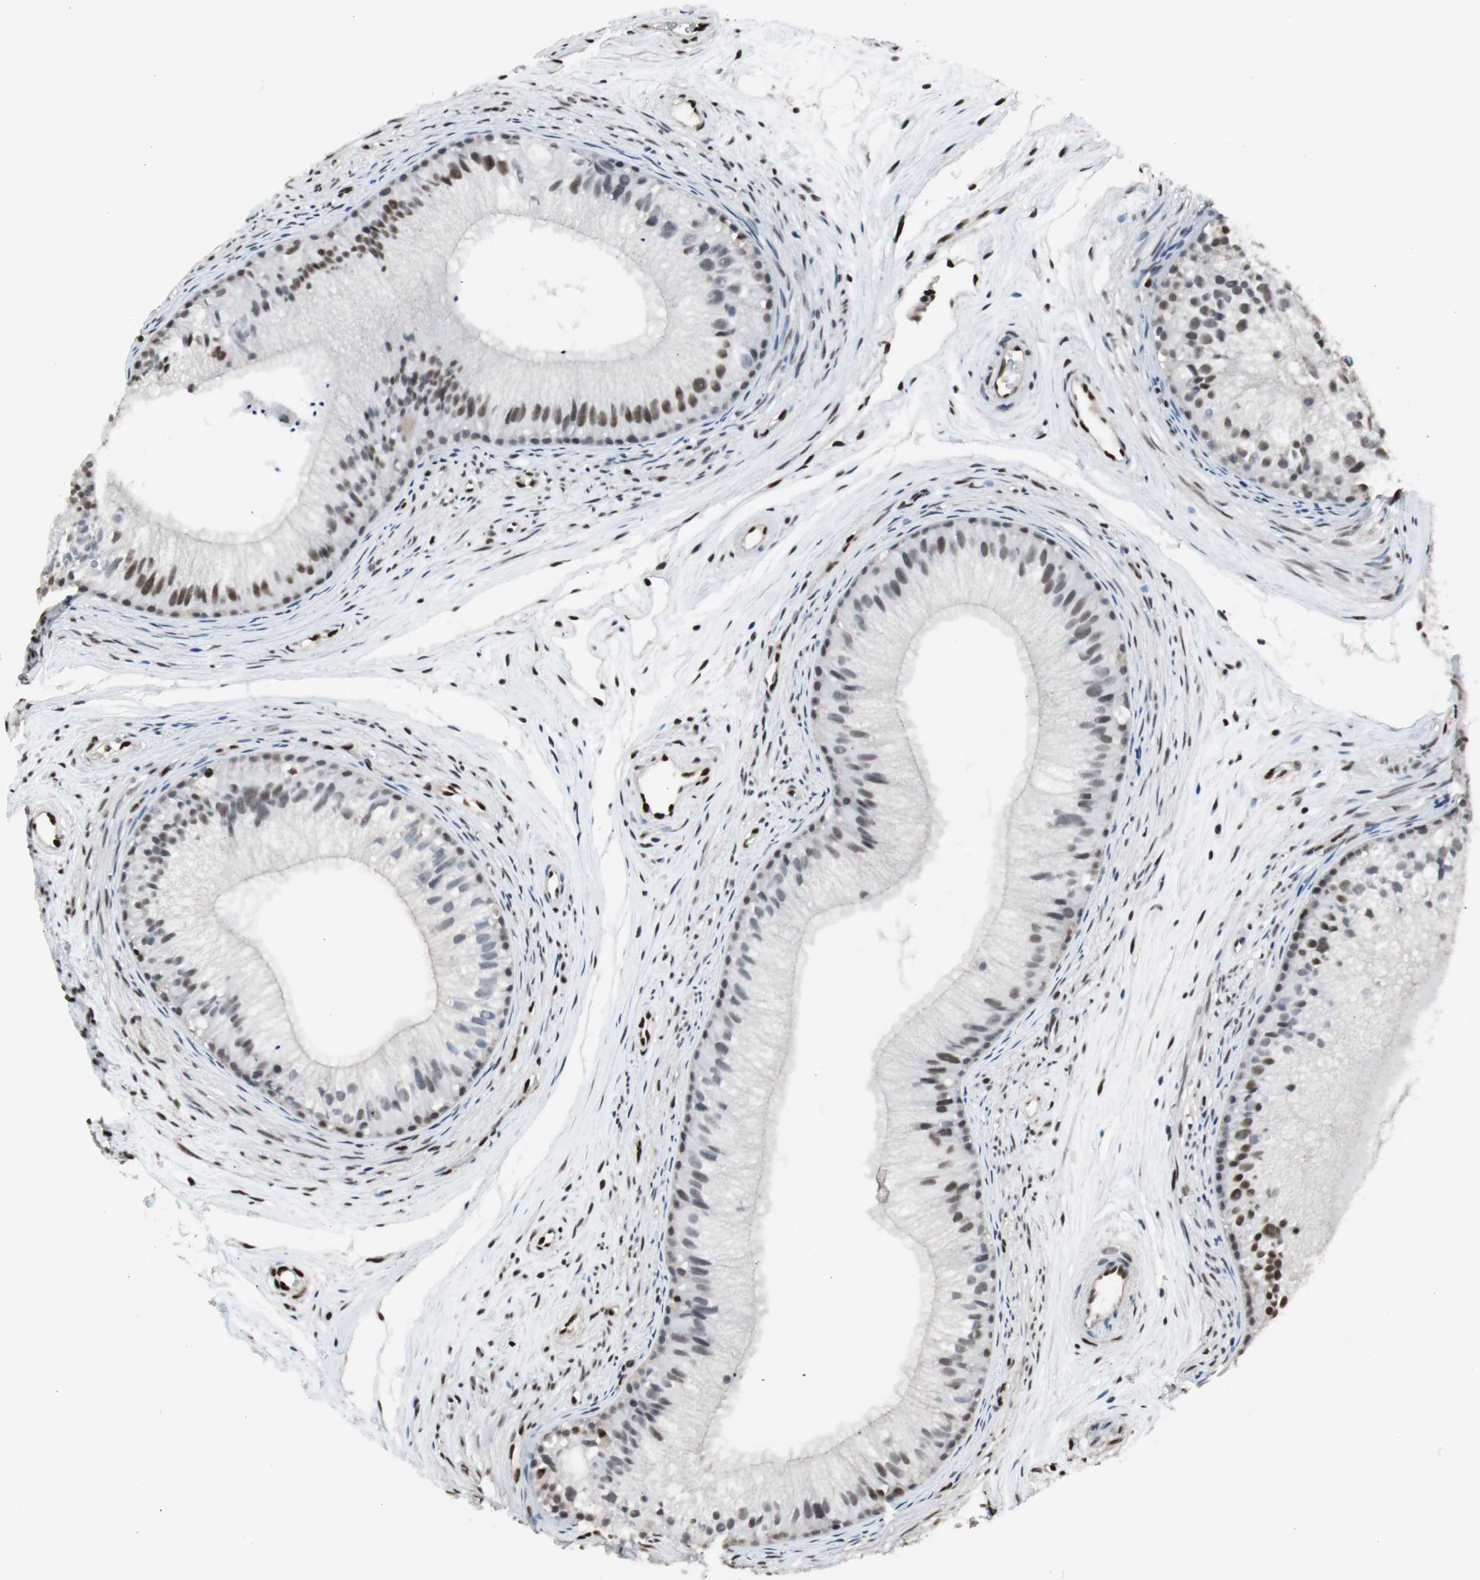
{"staining": {"intensity": "moderate", "quantity": "25%-75%", "location": "nuclear"}, "tissue": "epididymis", "cell_type": "Glandular cells", "image_type": "normal", "snomed": [{"axis": "morphology", "description": "Normal tissue, NOS"}, {"axis": "topography", "description": "Epididymis"}], "caption": "Approximately 25%-75% of glandular cells in benign epididymis display moderate nuclear protein expression as visualized by brown immunohistochemical staining.", "gene": "PML", "patient": {"sex": "male", "age": 56}}